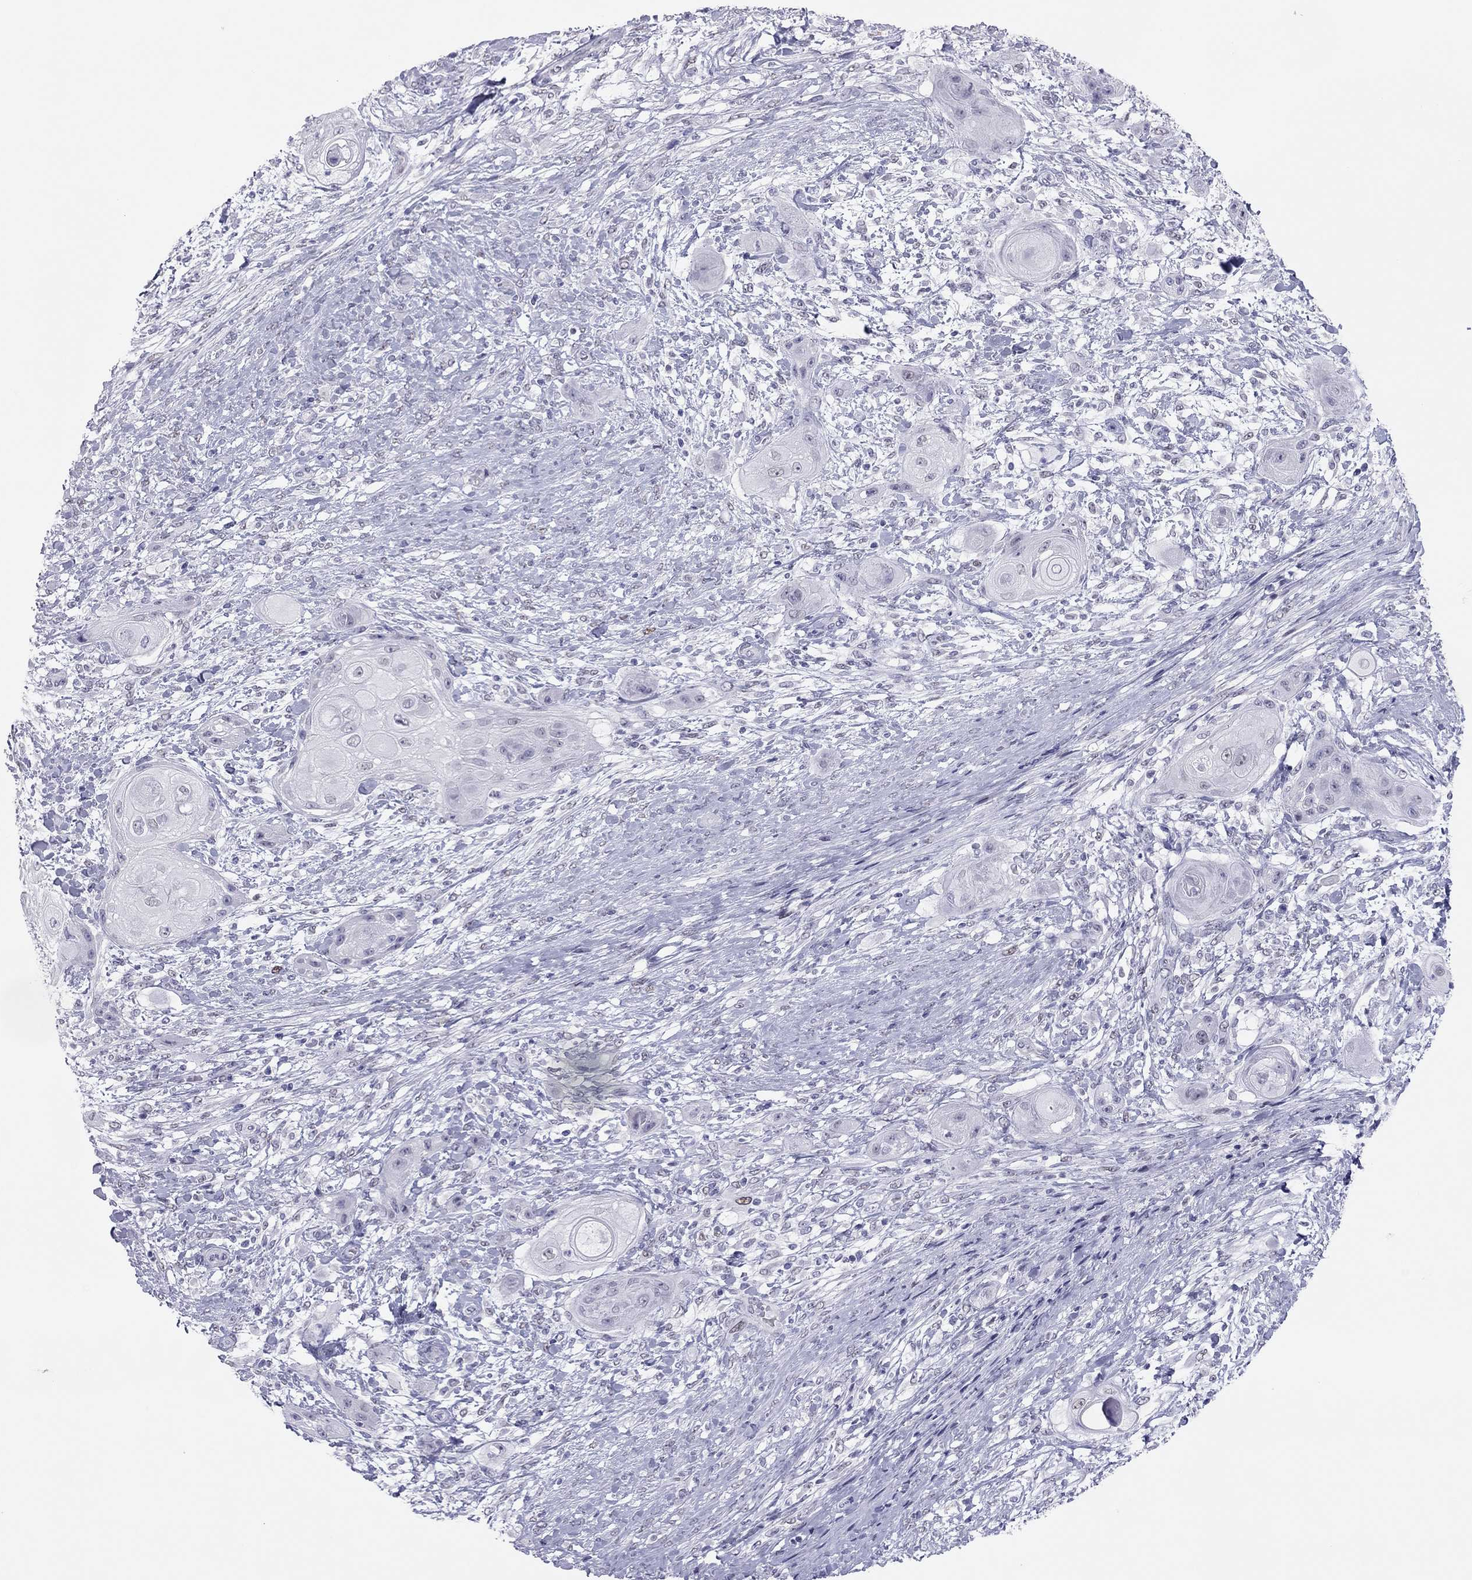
{"staining": {"intensity": "weak", "quantity": "<25%", "location": "nuclear"}, "tissue": "skin cancer", "cell_type": "Tumor cells", "image_type": "cancer", "snomed": [{"axis": "morphology", "description": "Squamous cell carcinoma, NOS"}, {"axis": "topography", "description": "Skin"}], "caption": "Immunohistochemistry image of skin cancer (squamous cell carcinoma) stained for a protein (brown), which shows no expression in tumor cells.", "gene": "PHOX2A", "patient": {"sex": "male", "age": 62}}